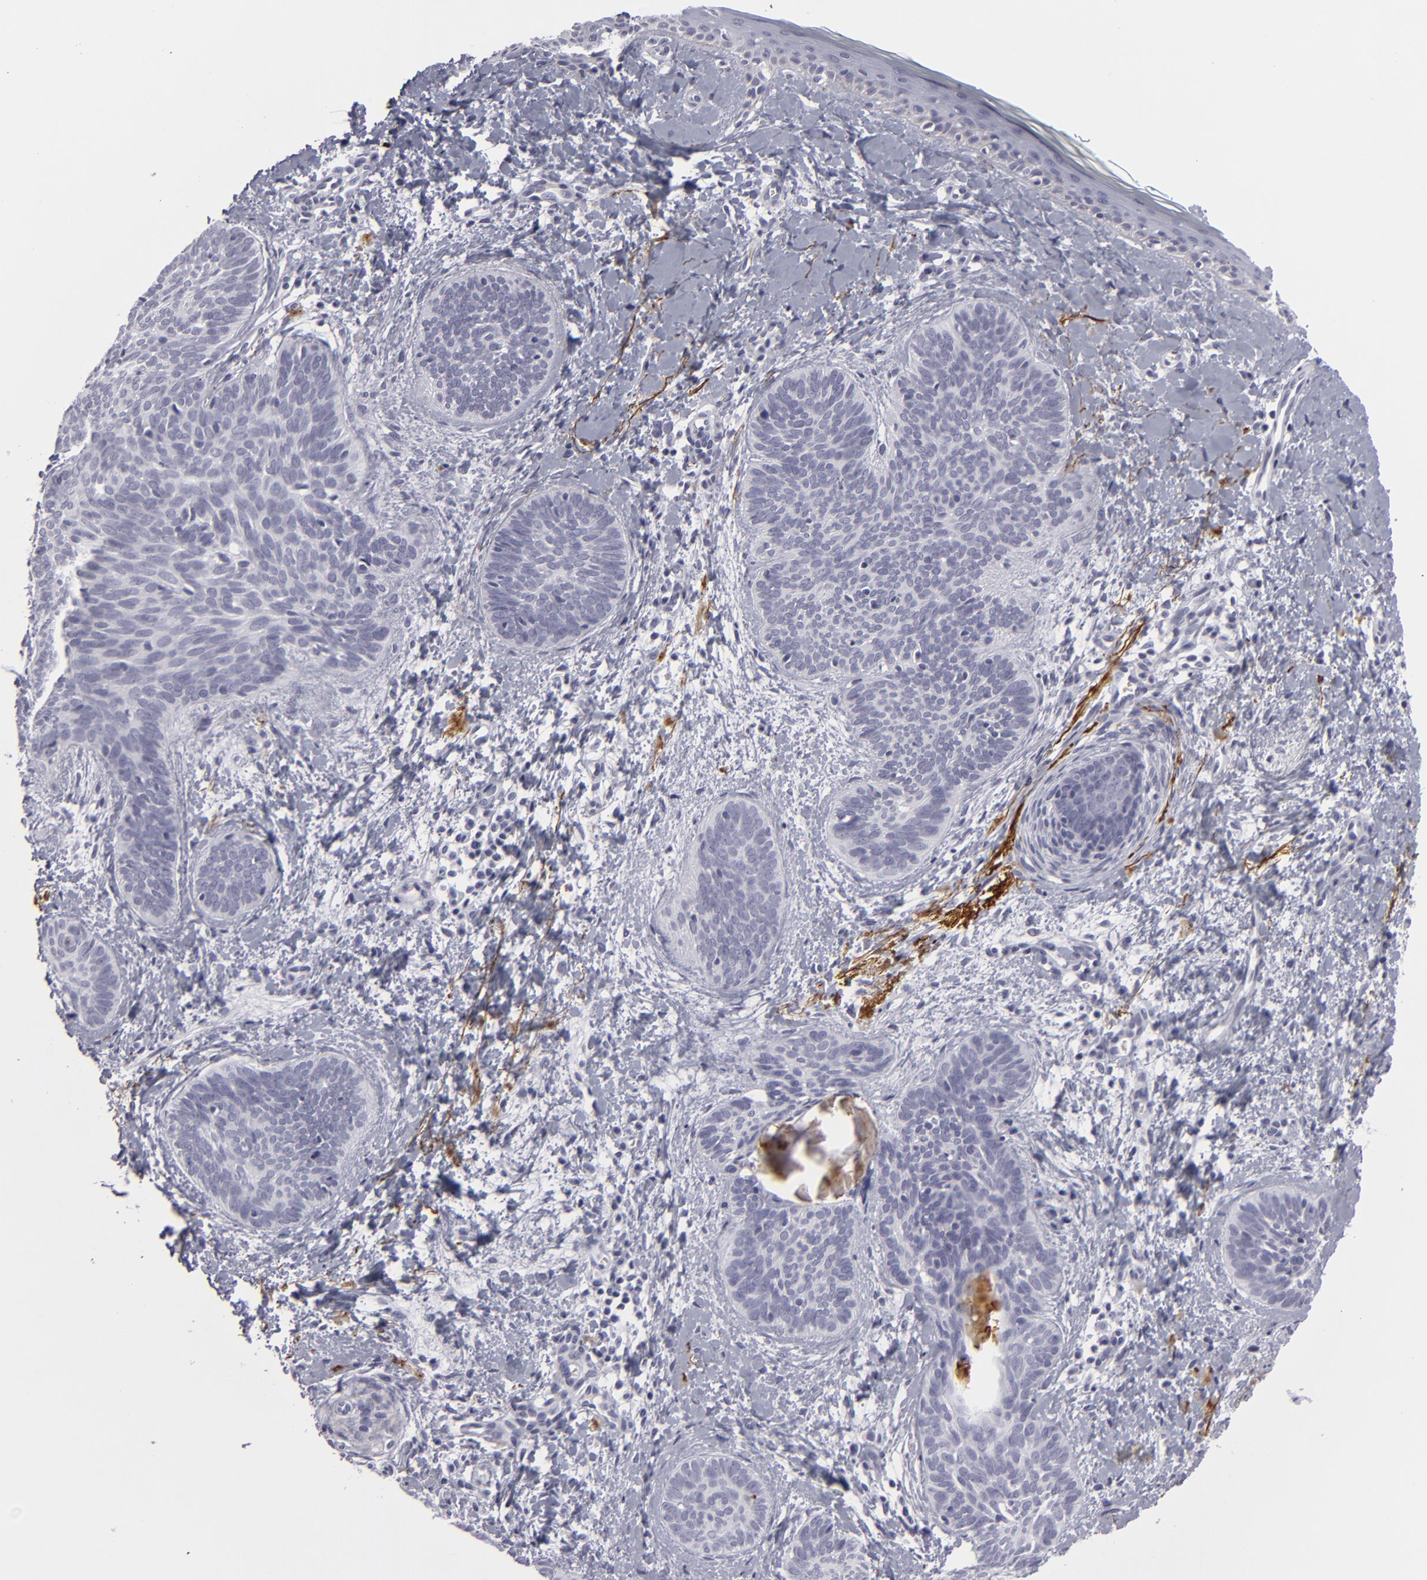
{"staining": {"intensity": "negative", "quantity": "none", "location": "none"}, "tissue": "skin cancer", "cell_type": "Tumor cells", "image_type": "cancer", "snomed": [{"axis": "morphology", "description": "Basal cell carcinoma"}, {"axis": "topography", "description": "Skin"}], "caption": "Human skin basal cell carcinoma stained for a protein using IHC reveals no staining in tumor cells.", "gene": "C9", "patient": {"sex": "female", "age": 81}}